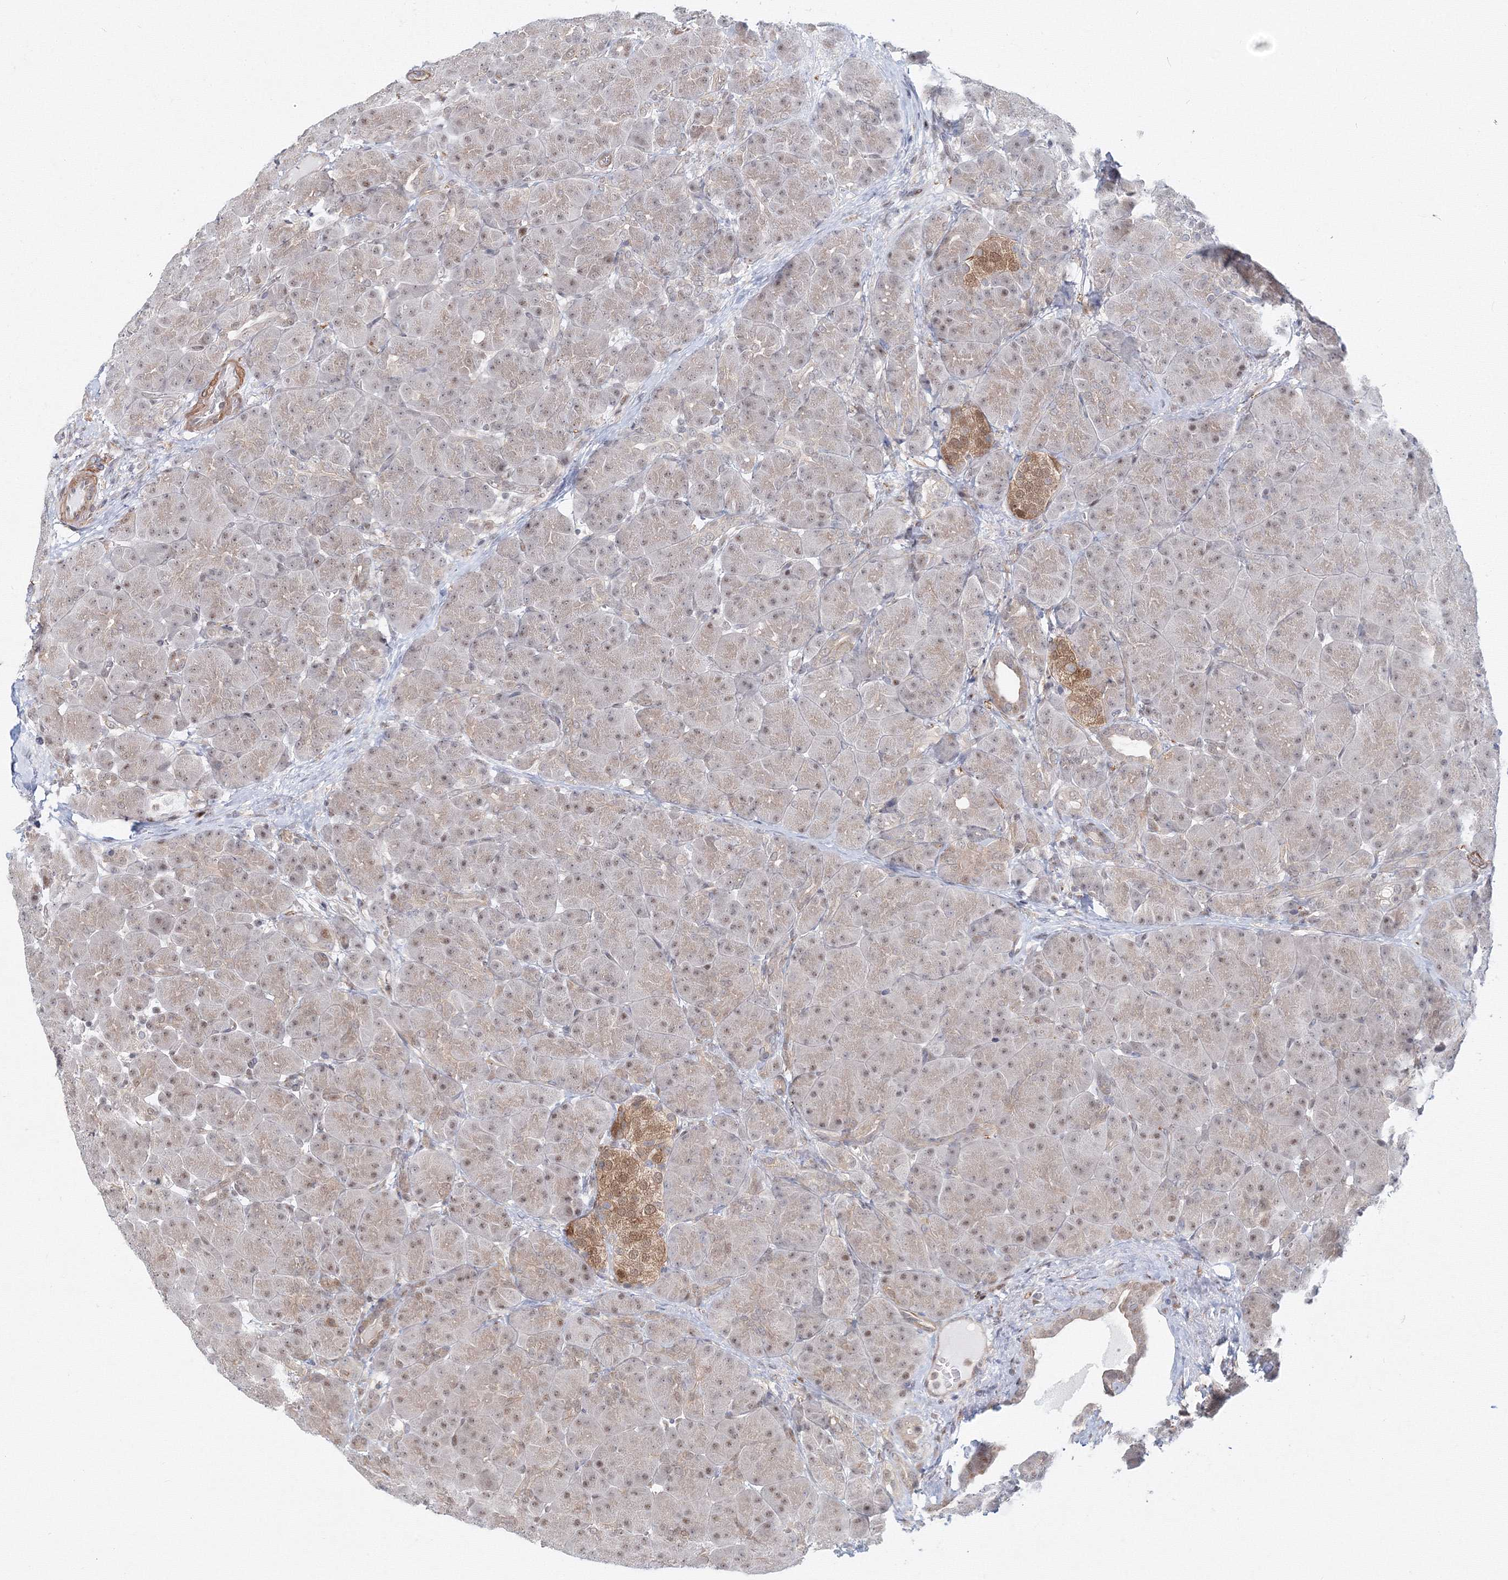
{"staining": {"intensity": "moderate", "quantity": "25%-75%", "location": "nuclear"}, "tissue": "pancreas", "cell_type": "Exocrine glandular cells", "image_type": "normal", "snomed": [{"axis": "morphology", "description": "Normal tissue, NOS"}, {"axis": "topography", "description": "Pancreas"}], "caption": "Immunohistochemical staining of benign human pancreas reveals medium levels of moderate nuclear positivity in about 25%-75% of exocrine glandular cells. Immunohistochemistry (ihc) stains the protein in brown and the nuclei are stained blue.", "gene": "ARHGAP21", "patient": {"sex": "male", "age": 66}}